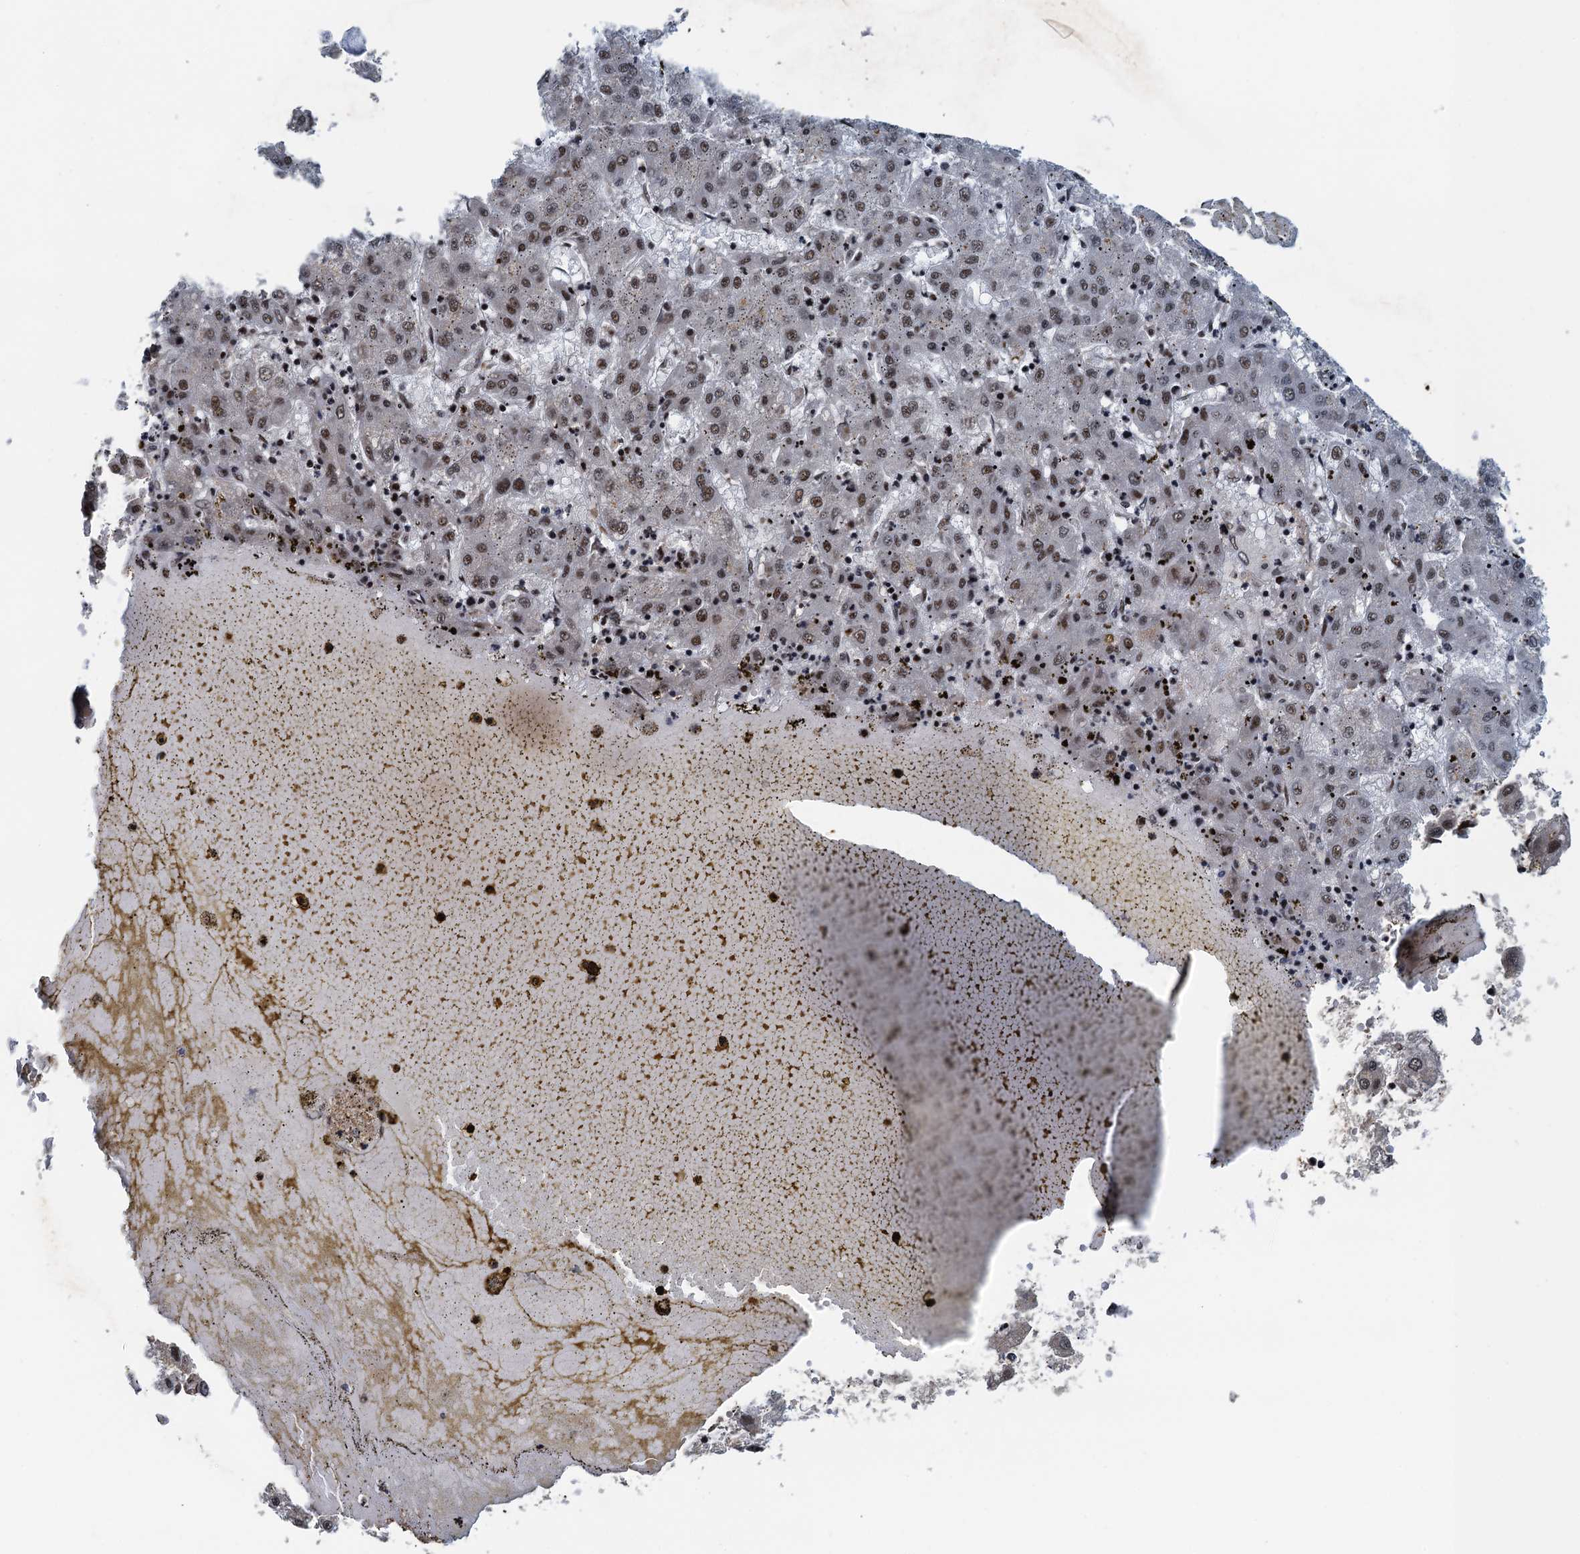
{"staining": {"intensity": "moderate", "quantity": "25%-75%", "location": "nuclear"}, "tissue": "liver cancer", "cell_type": "Tumor cells", "image_type": "cancer", "snomed": [{"axis": "morphology", "description": "Carcinoma, Hepatocellular, NOS"}, {"axis": "topography", "description": "Liver"}], "caption": "DAB immunohistochemical staining of liver cancer (hepatocellular carcinoma) exhibits moderate nuclear protein staining in approximately 25%-75% of tumor cells.", "gene": "ZC3H18", "patient": {"sex": "male", "age": 72}}